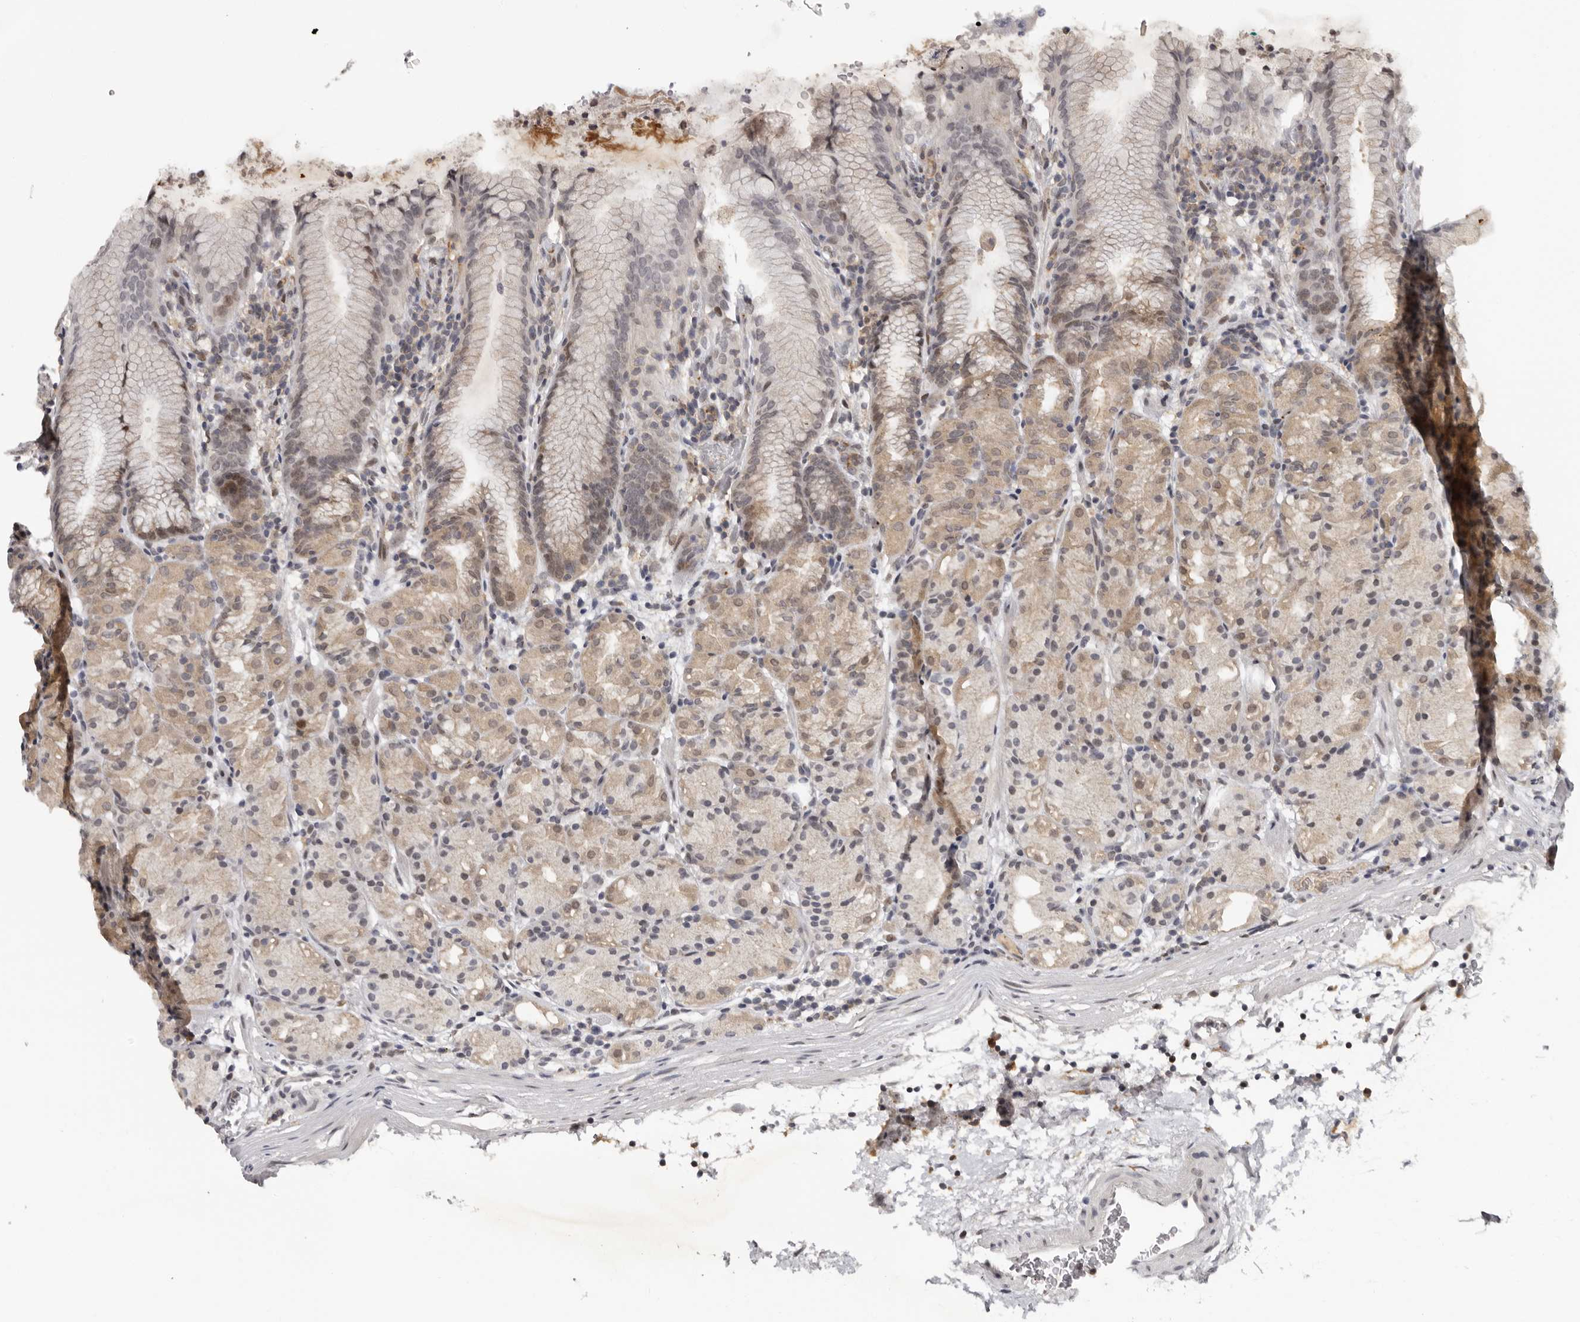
{"staining": {"intensity": "weak", "quantity": "25%-75%", "location": "cytoplasmic/membranous"}, "tissue": "stomach", "cell_type": "Glandular cells", "image_type": "normal", "snomed": [{"axis": "morphology", "description": "Normal tissue, NOS"}, {"axis": "topography", "description": "Stomach, upper"}], "caption": "High-power microscopy captured an IHC image of normal stomach, revealing weak cytoplasmic/membranous positivity in about 25%-75% of glandular cells.", "gene": "KIF2B", "patient": {"sex": "male", "age": 48}}